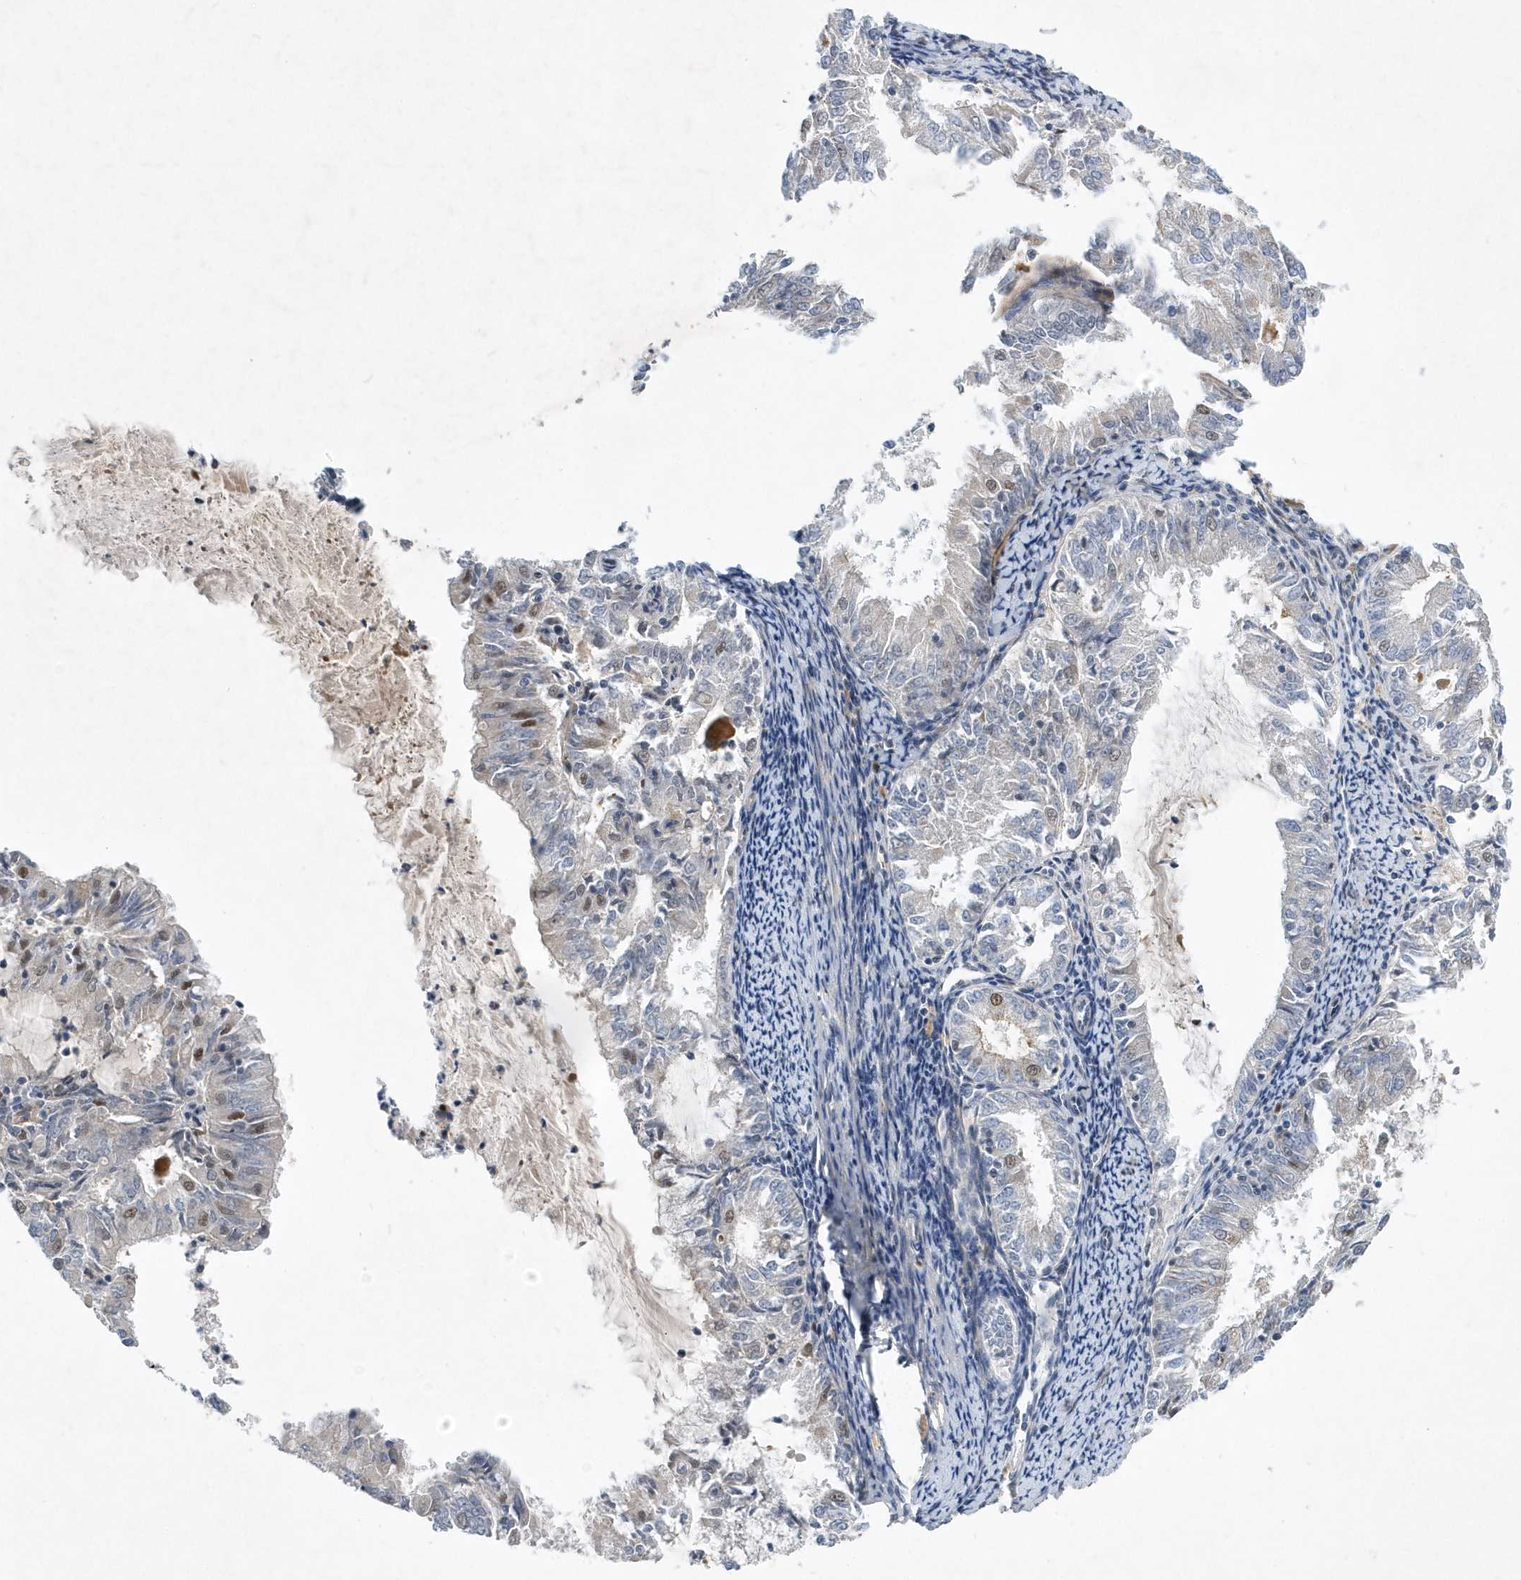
{"staining": {"intensity": "moderate", "quantity": "<25%", "location": "nuclear"}, "tissue": "endometrial cancer", "cell_type": "Tumor cells", "image_type": "cancer", "snomed": [{"axis": "morphology", "description": "Adenocarcinoma, NOS"}, {"axis": "topography", "description": "Endometrium"}], "caption": "Moderate nuclear expression for a protein is identified in about <25% of tumor cells of endometrial cancer using IHC.", "gene": "FAM217A", "patient": {"sex": "female", "age": 57}}